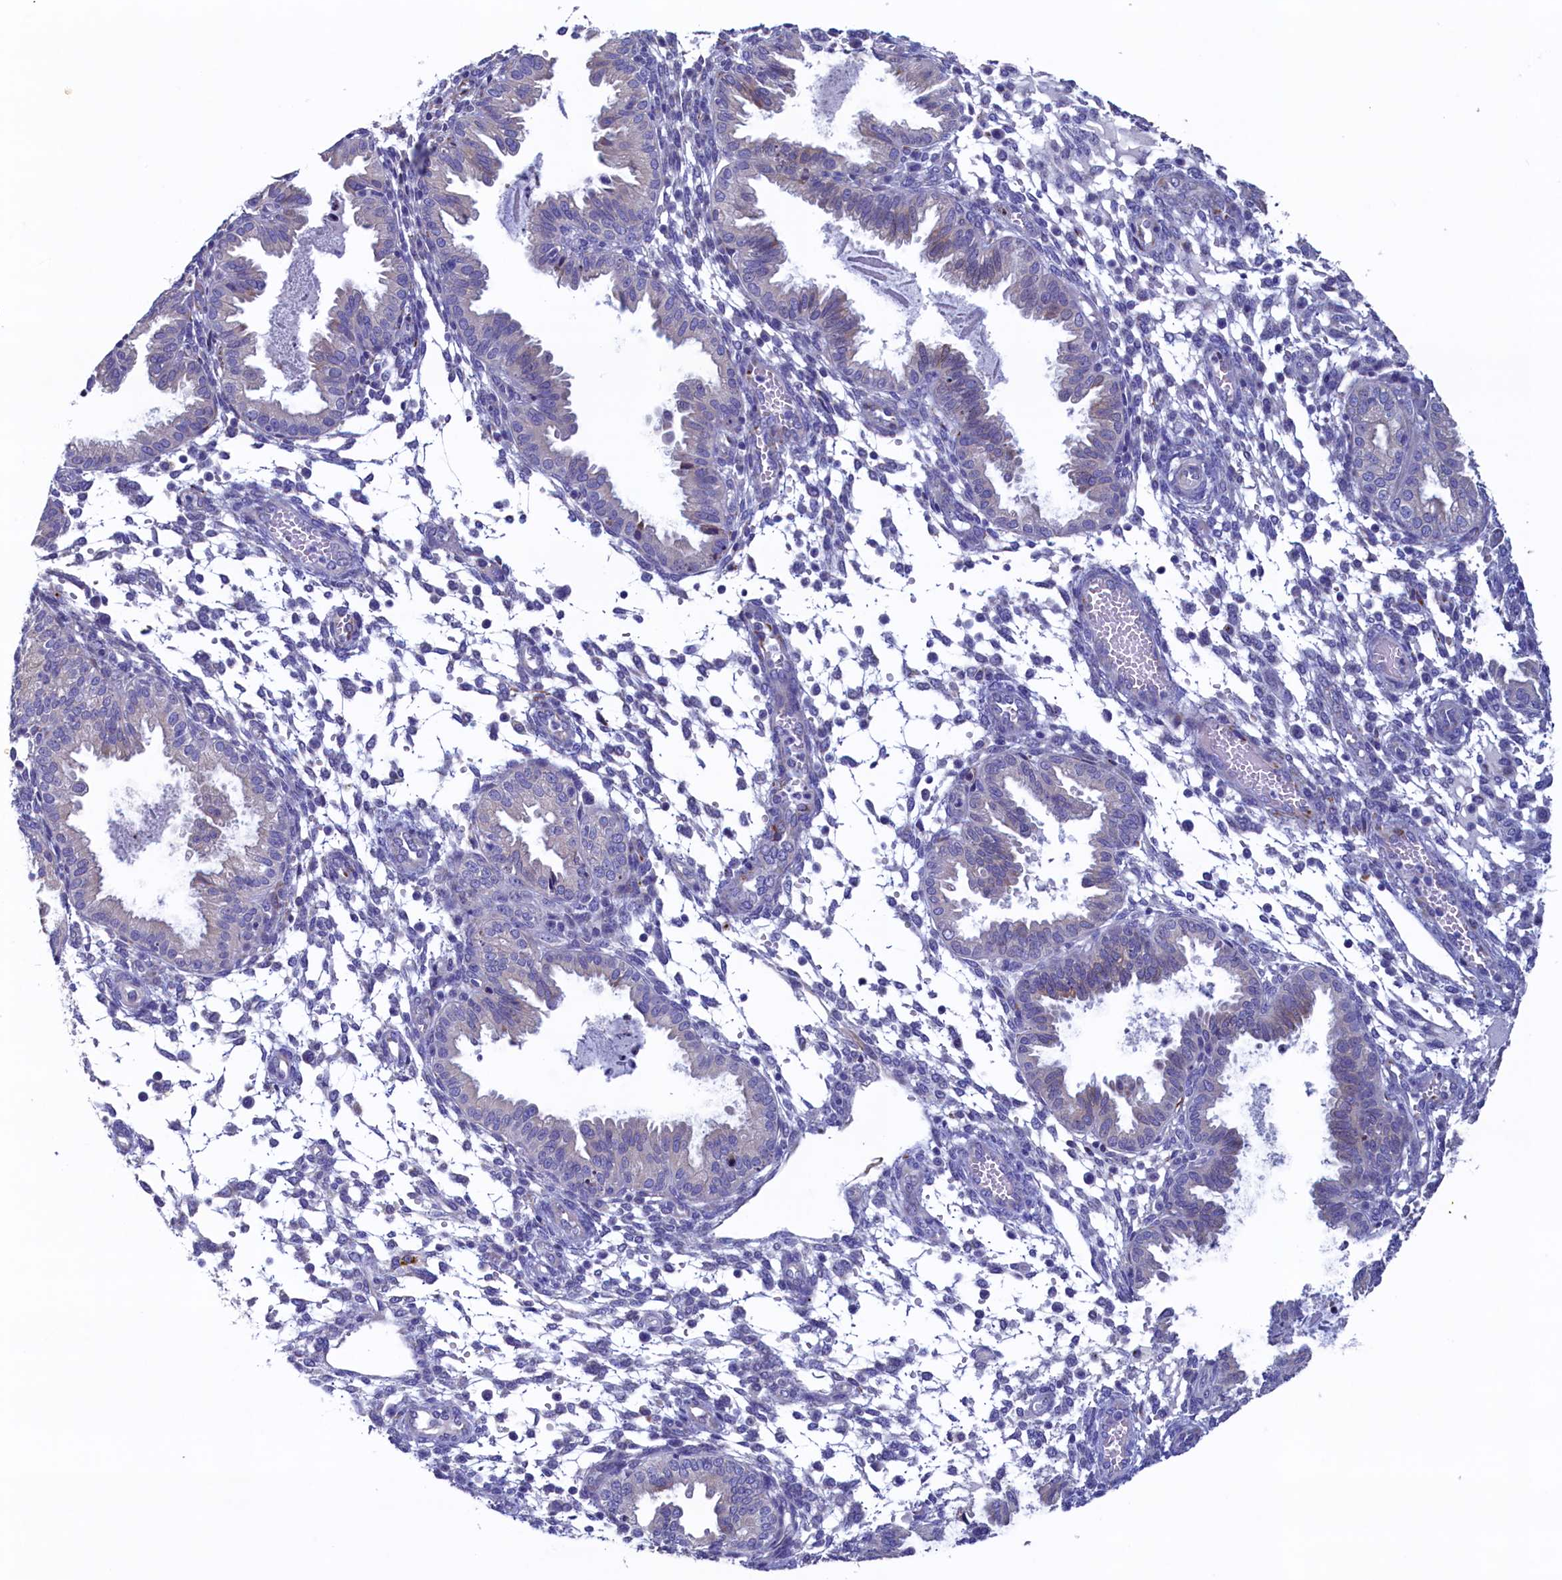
{"staining": {"intensity": "negative", "quantity": "none", "location": "none"}, "tissue": "endometrium", "cell_type": "Cells in endometrial stroma", "image_type": "normal", "snomed": [{"axis": "morphology", "description": "Normal tissue, NOS"}, {"axis": "topography", "description": "Endometrium"}], "caption": "Endometrium stained for a protein using immunohistochemistry (IHC) exhibits no expression cells in endometrial stroma.", "gene": "CBLIF", "patient": {"sex": "female", "age": 33}}